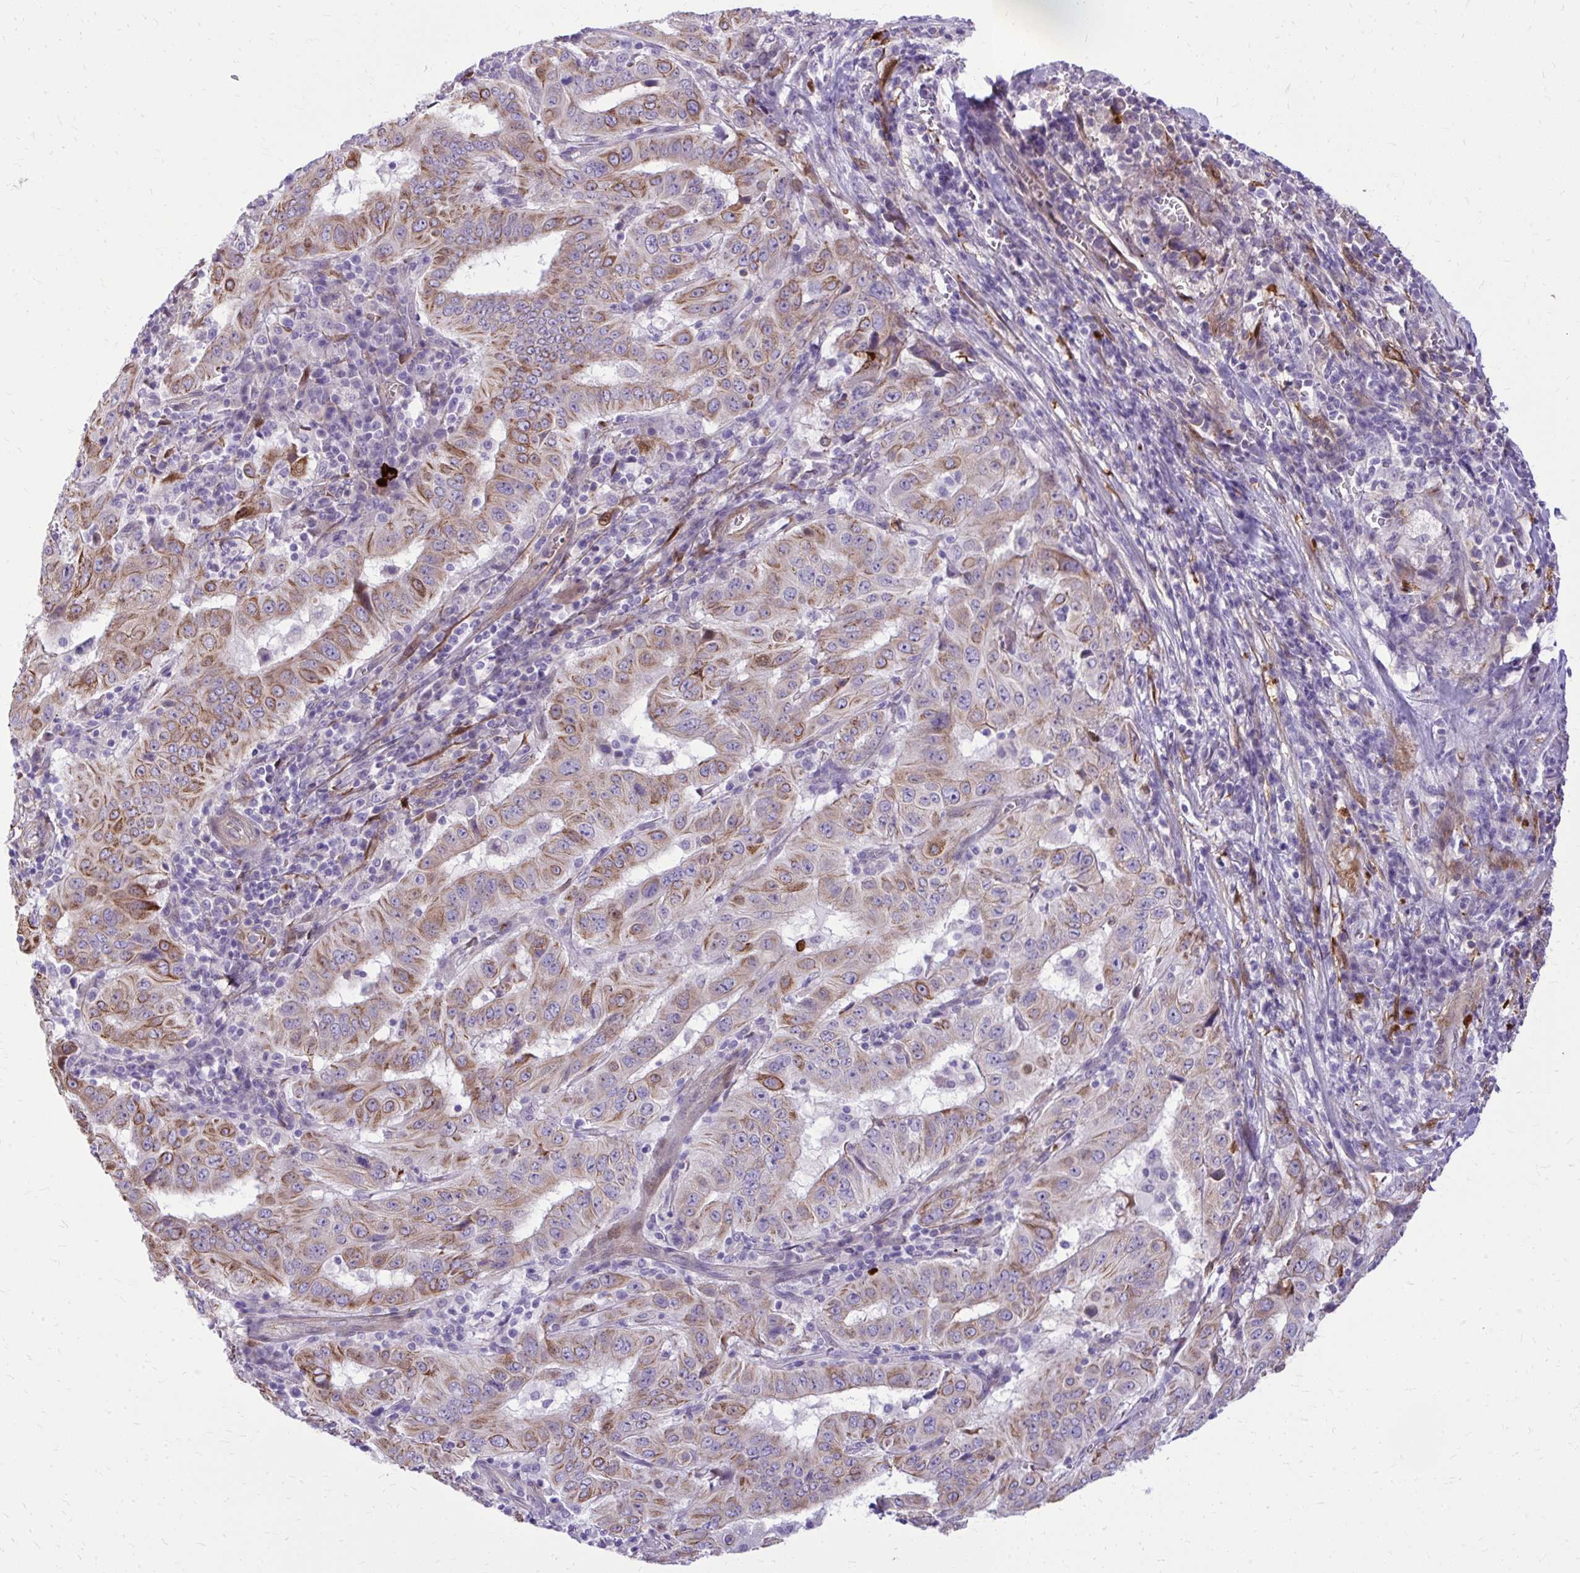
{"staining": {"intensity": "moderate", "quantity": ">75%", "location": "cytoplasmic/membranous"}, "tissue": "pancreatic cancer", "cell_type": "Tumor cells", "image_type": "cancer", "snomed": [{"axis": "morphology", "description": "Adenocarcinoma, NOS"}, {"axis": "topography", "description": "Pancreas"}], "caption": "Immunohistochemical staining of human pancreatic cancer shows medium levels of moderate cytoplasmic/membranous protein staining in about >75% of tumor cells. Nuclei are stained in blue.", "gene": "NNMT", "patient": {"sex": "male", "age": 63}}